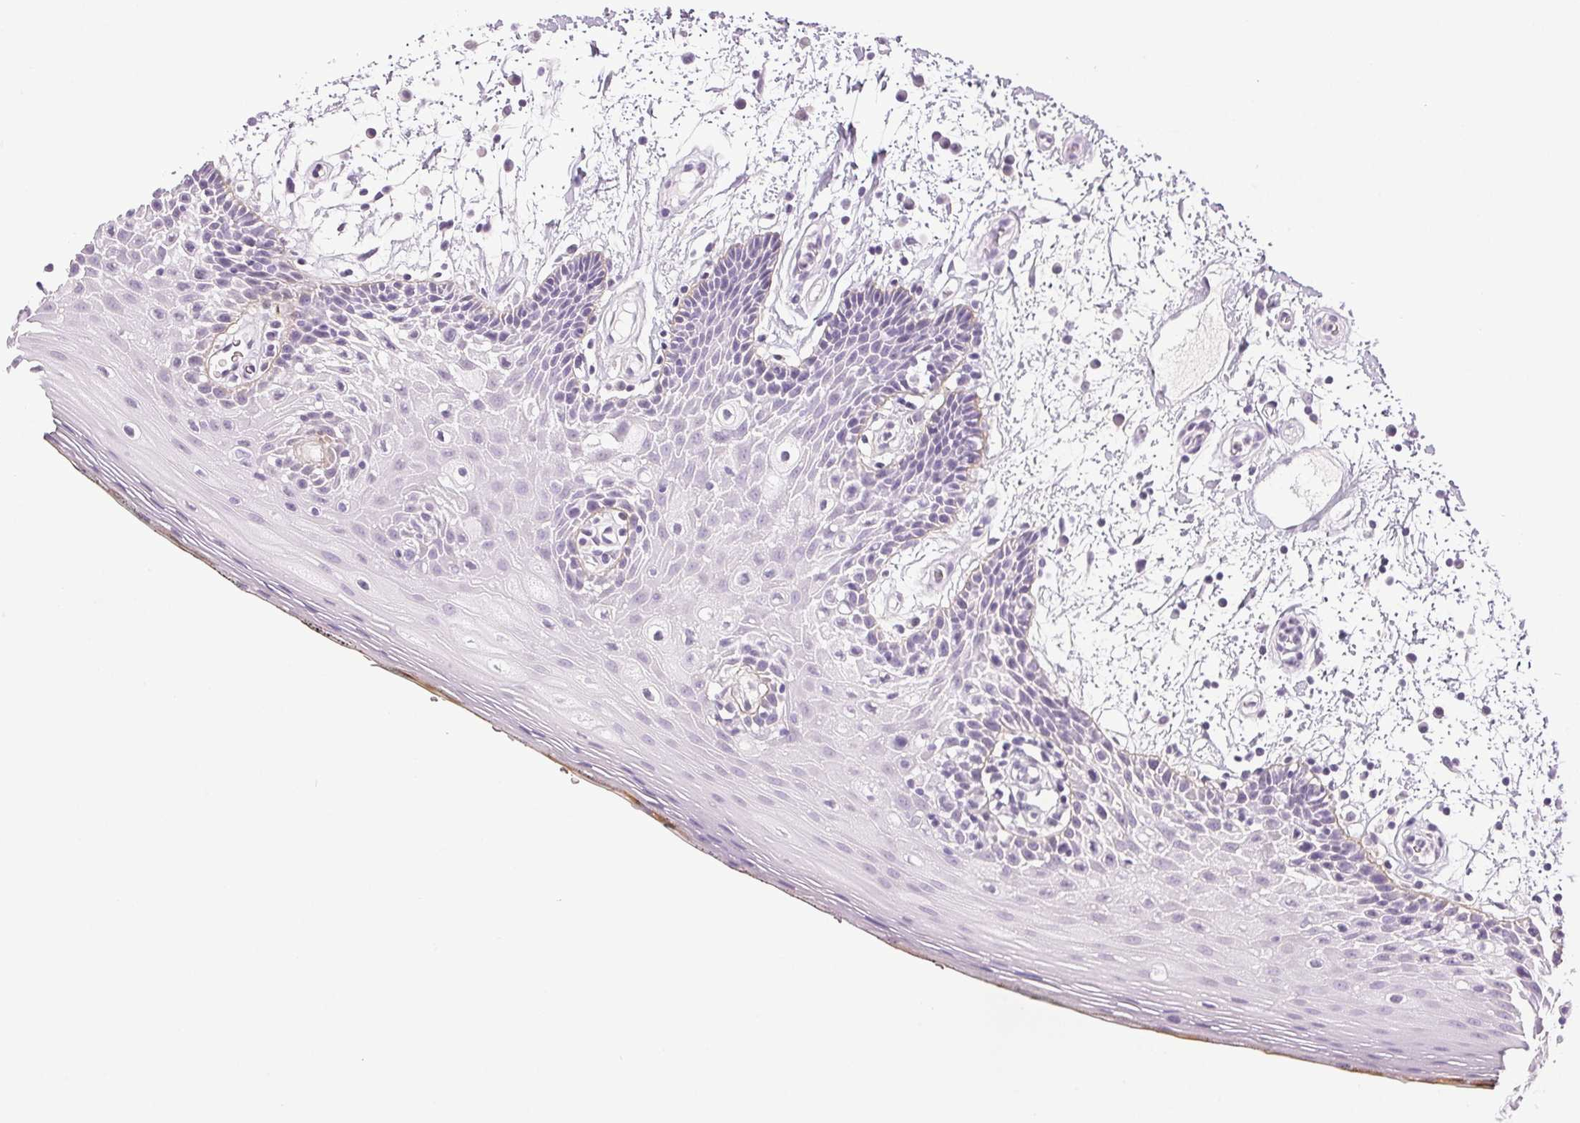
{"staining": {"intensity": "negative", "quantity": "none", "location": "none"}, "tissue": "oral mucosa", "cell_type": "Squamous epithelial cells", "image_type": "normal", "snomed": [{"axis": "morphology", "description": "Normal tissue, NOS"}, {"axis": "morphology", "description": "Squamous cell carcinoma, NOS"}, {"axis": "topography", "description": "Oral tissue"}, {"axis": "topography", "description": "Head-Neck"}], "caption": "Immunohistochemistry (IHC) photomicrograph of unremarkable oral mucosa: oral mucosa stained with DAB displays no significant protein positivity in squamous epithelial cells.", "gene": "COL7A1", "patient": {"sex": "male", "age": 52}}